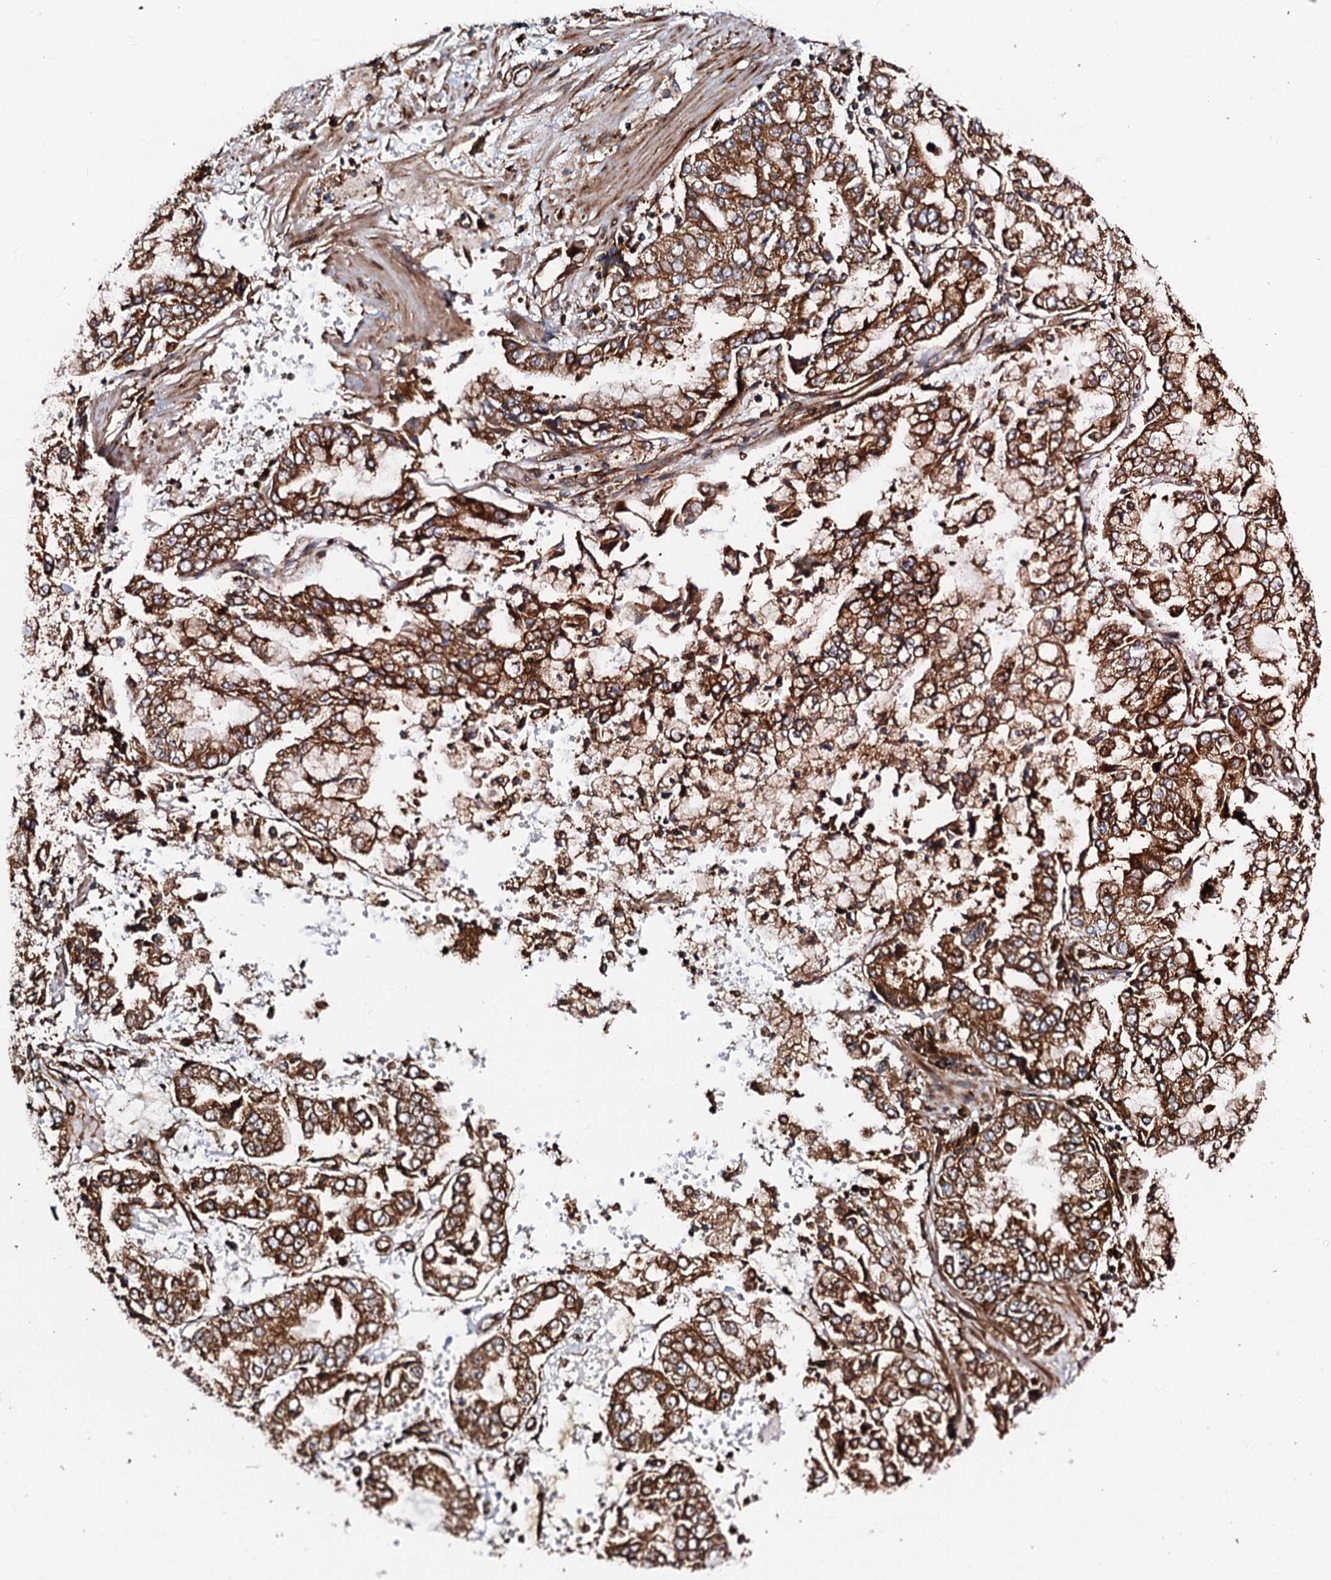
{"staining": {"intensity": "strong", "quantity": ">75%", "location": "cytoplasmic/membranous"}, "tissue": "stomach cancer", "cell_type": "Tumor cells", "image_type": "cancer", "snomed": [{"axis": "morphology", "description": "Adenocarcinoma, NOS"}, {"axis": "topography", "description": "Stomach"}], "caption": "IHC of adenocarcinoma (stomach) exhibits high levels of strong cytoplasmic/membranous positivity in approximately >75% of tumor cells. The protein of interest is shown in brown color, while the nuclei are stained blue.", "gene": "BLOC1S6", "patient": {"sex": "male", "age": 76}}